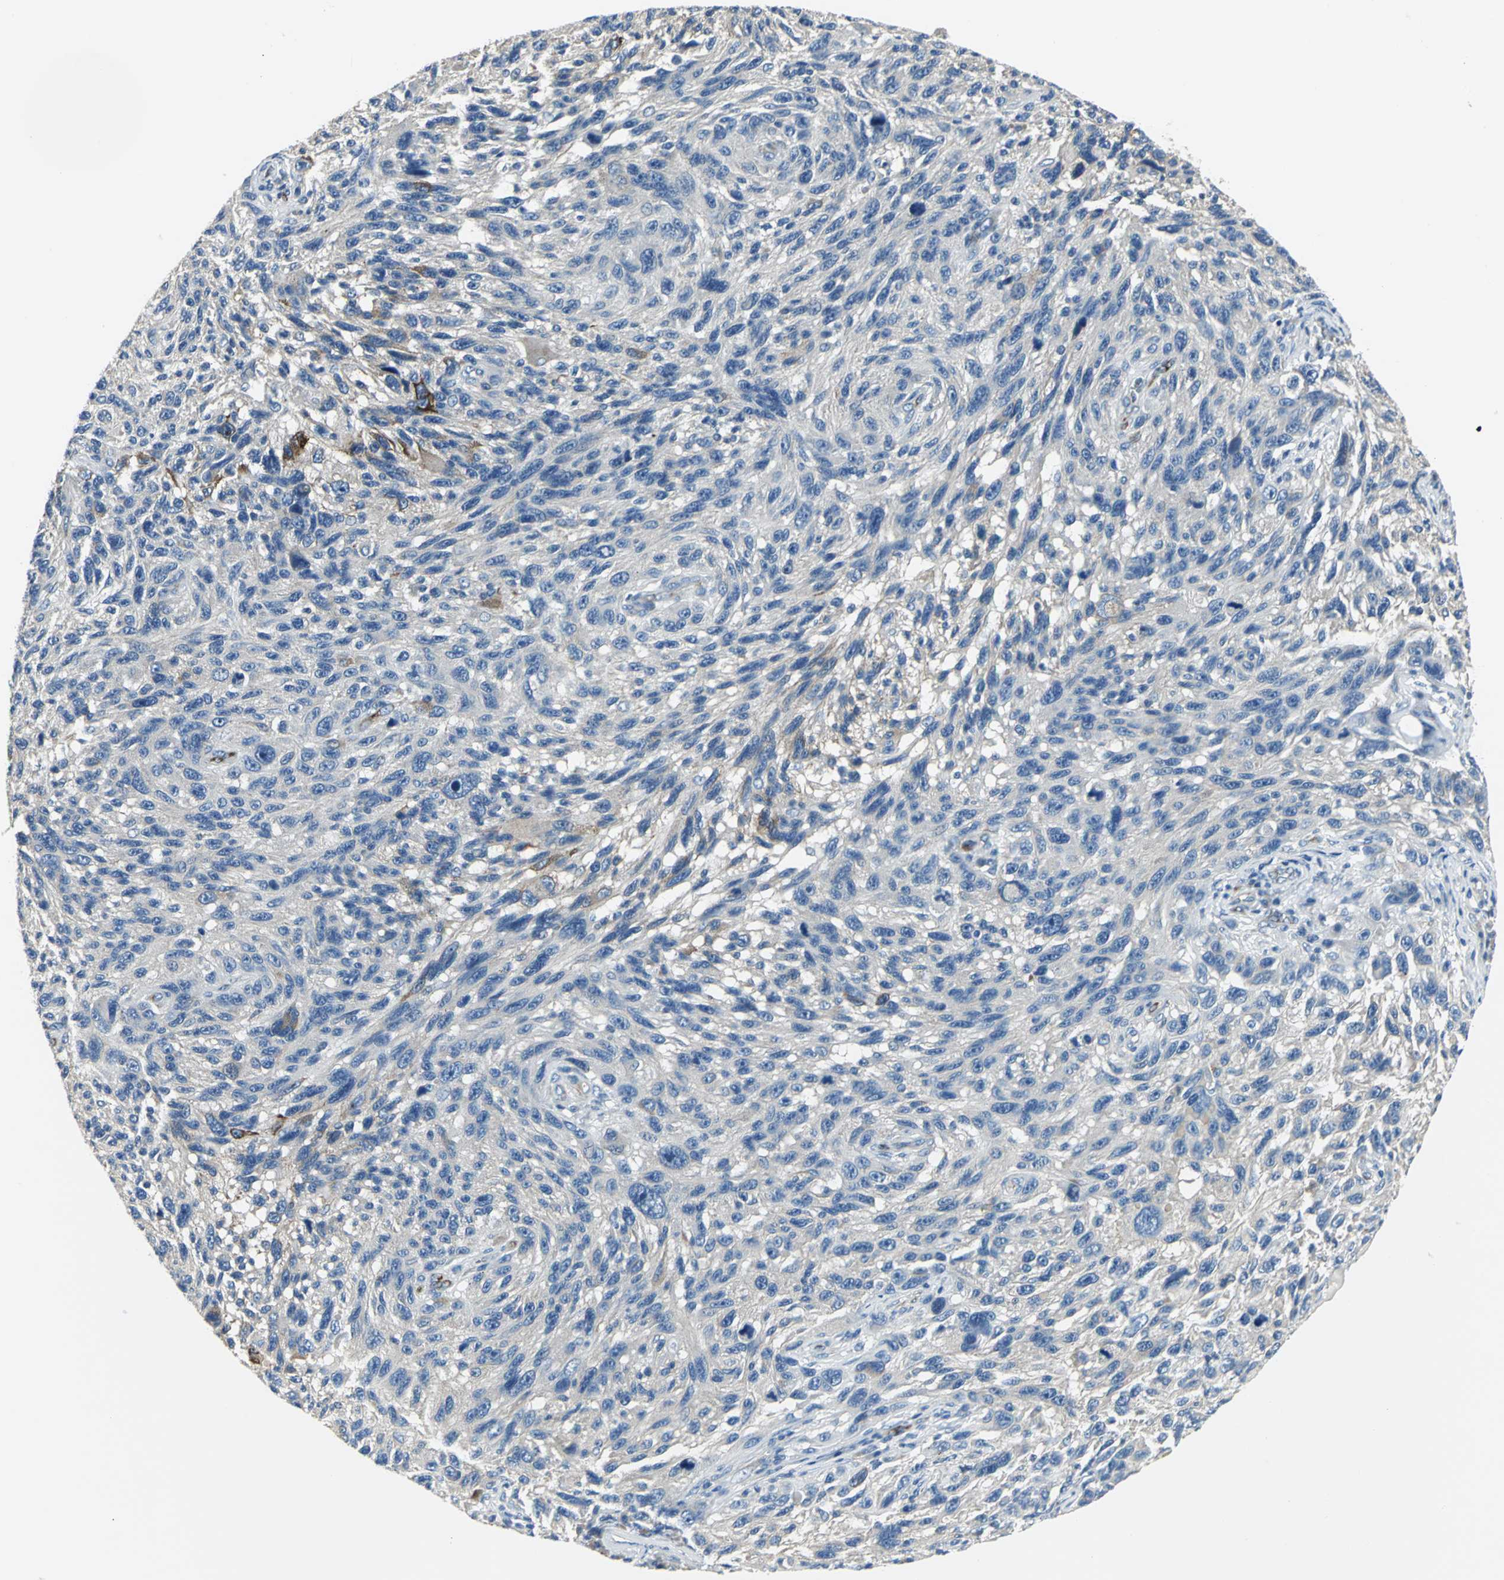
{"staining": {"intensity": "weak", "quantity": "<25%", "location": "cytoplasmic/membranous"}, "tissue": "melanoma", "cell_type": "Tumor cells", "image_type": "cancer", "snomed": [{"axis": "morphology", "description": "Malignant melanoma, NOS"}, {"axis": "topography", "description": "Skin"}], "caption": "Histopathology image shows no protein expression in tumor cells of melanoma tissue.", "gene": "B3GNT2", "patient": {"sex": "male", "age": 53}}